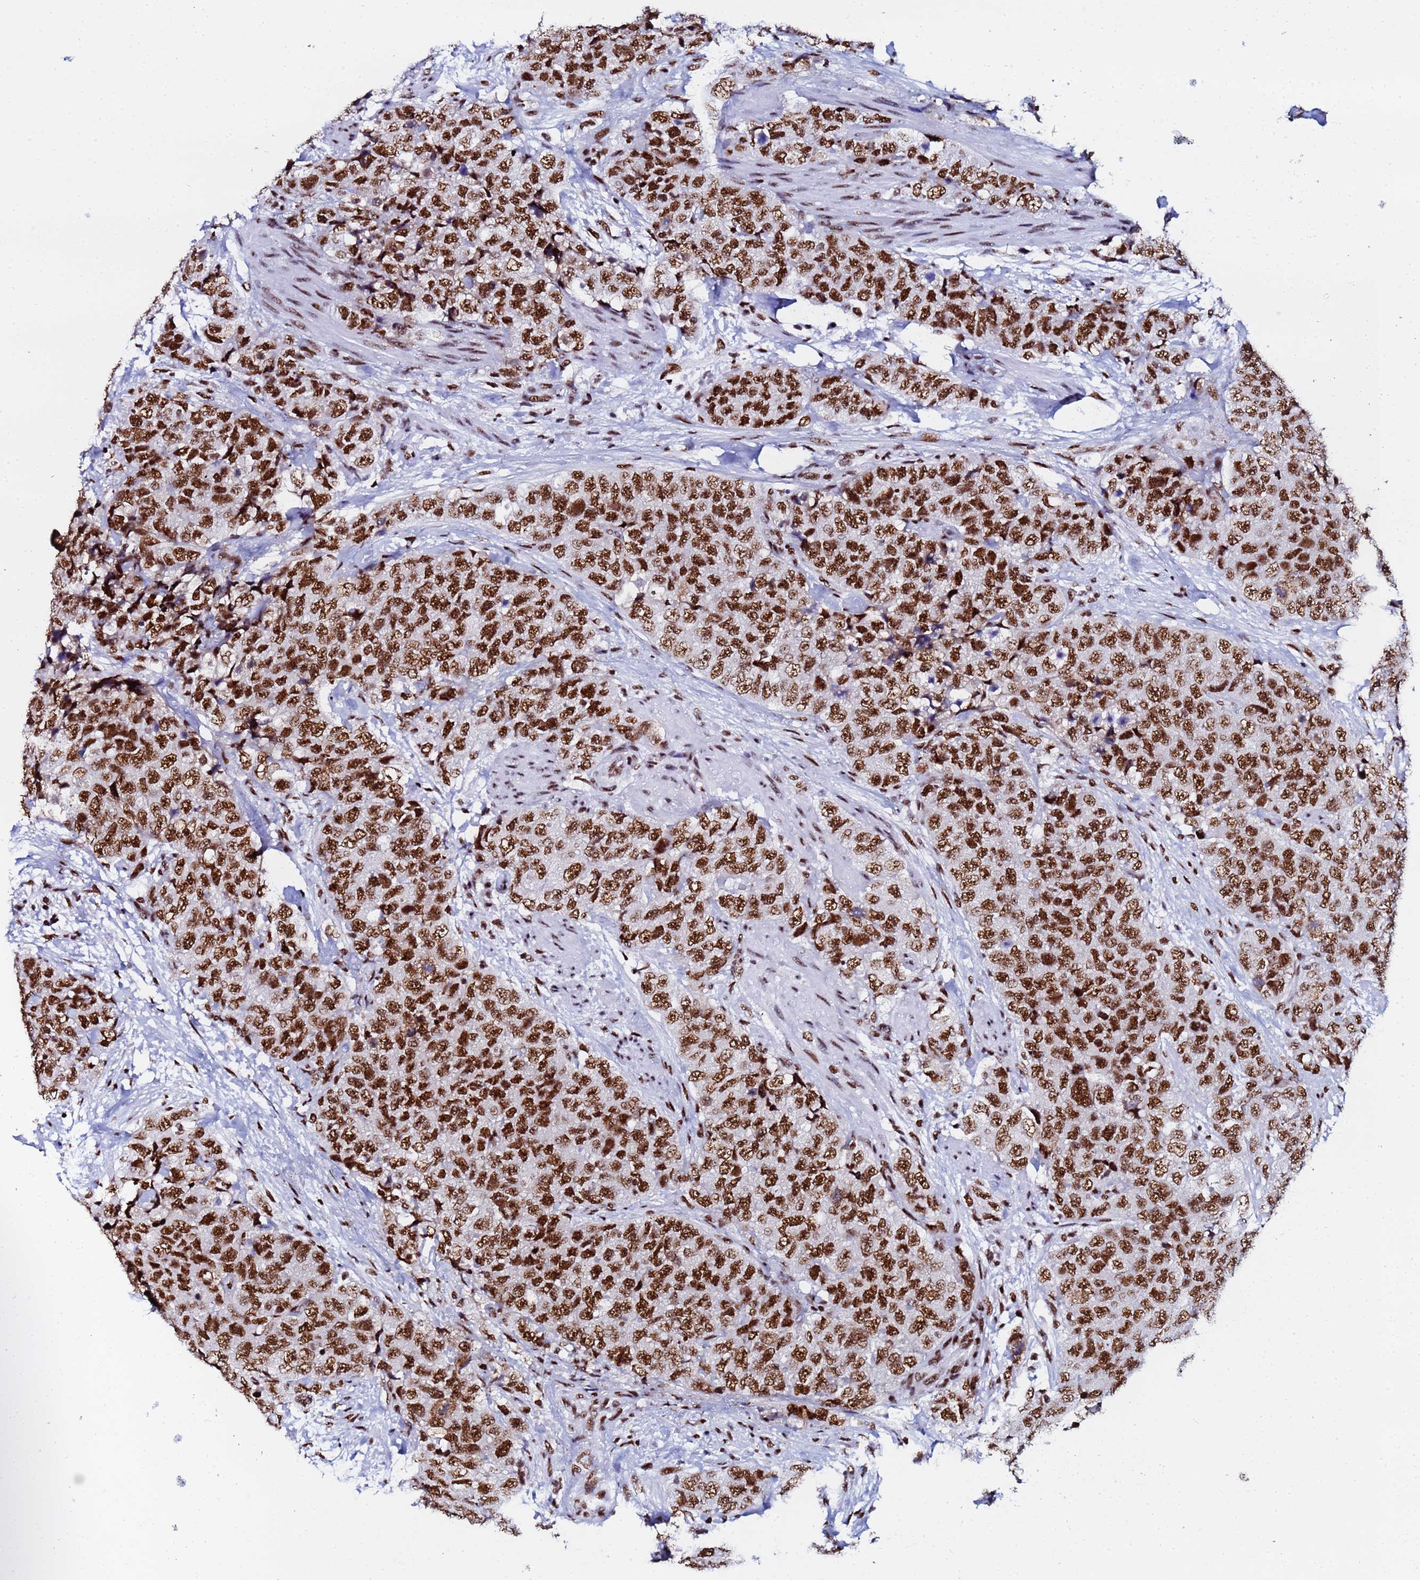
{"staining": {"intensity": "strong", "quantity": ">75%", "location": "nuclear"}, "tissue": "urothelial cancer", "cell_type": "Tumor cells", "image_type": "cancer", "snomed": [{"axis": "morphology", "description": "Urothelial carcinoma, High grade"}, {"axis": "topography", "description": "Urinary bladder"}], "caption": "Strong nuclear protein expression is appreciated in approximately >75% of tumor cells in urothelial cancer.", "gene": "SNRPA1", "patient": {"sex": "female", "age": 78}}